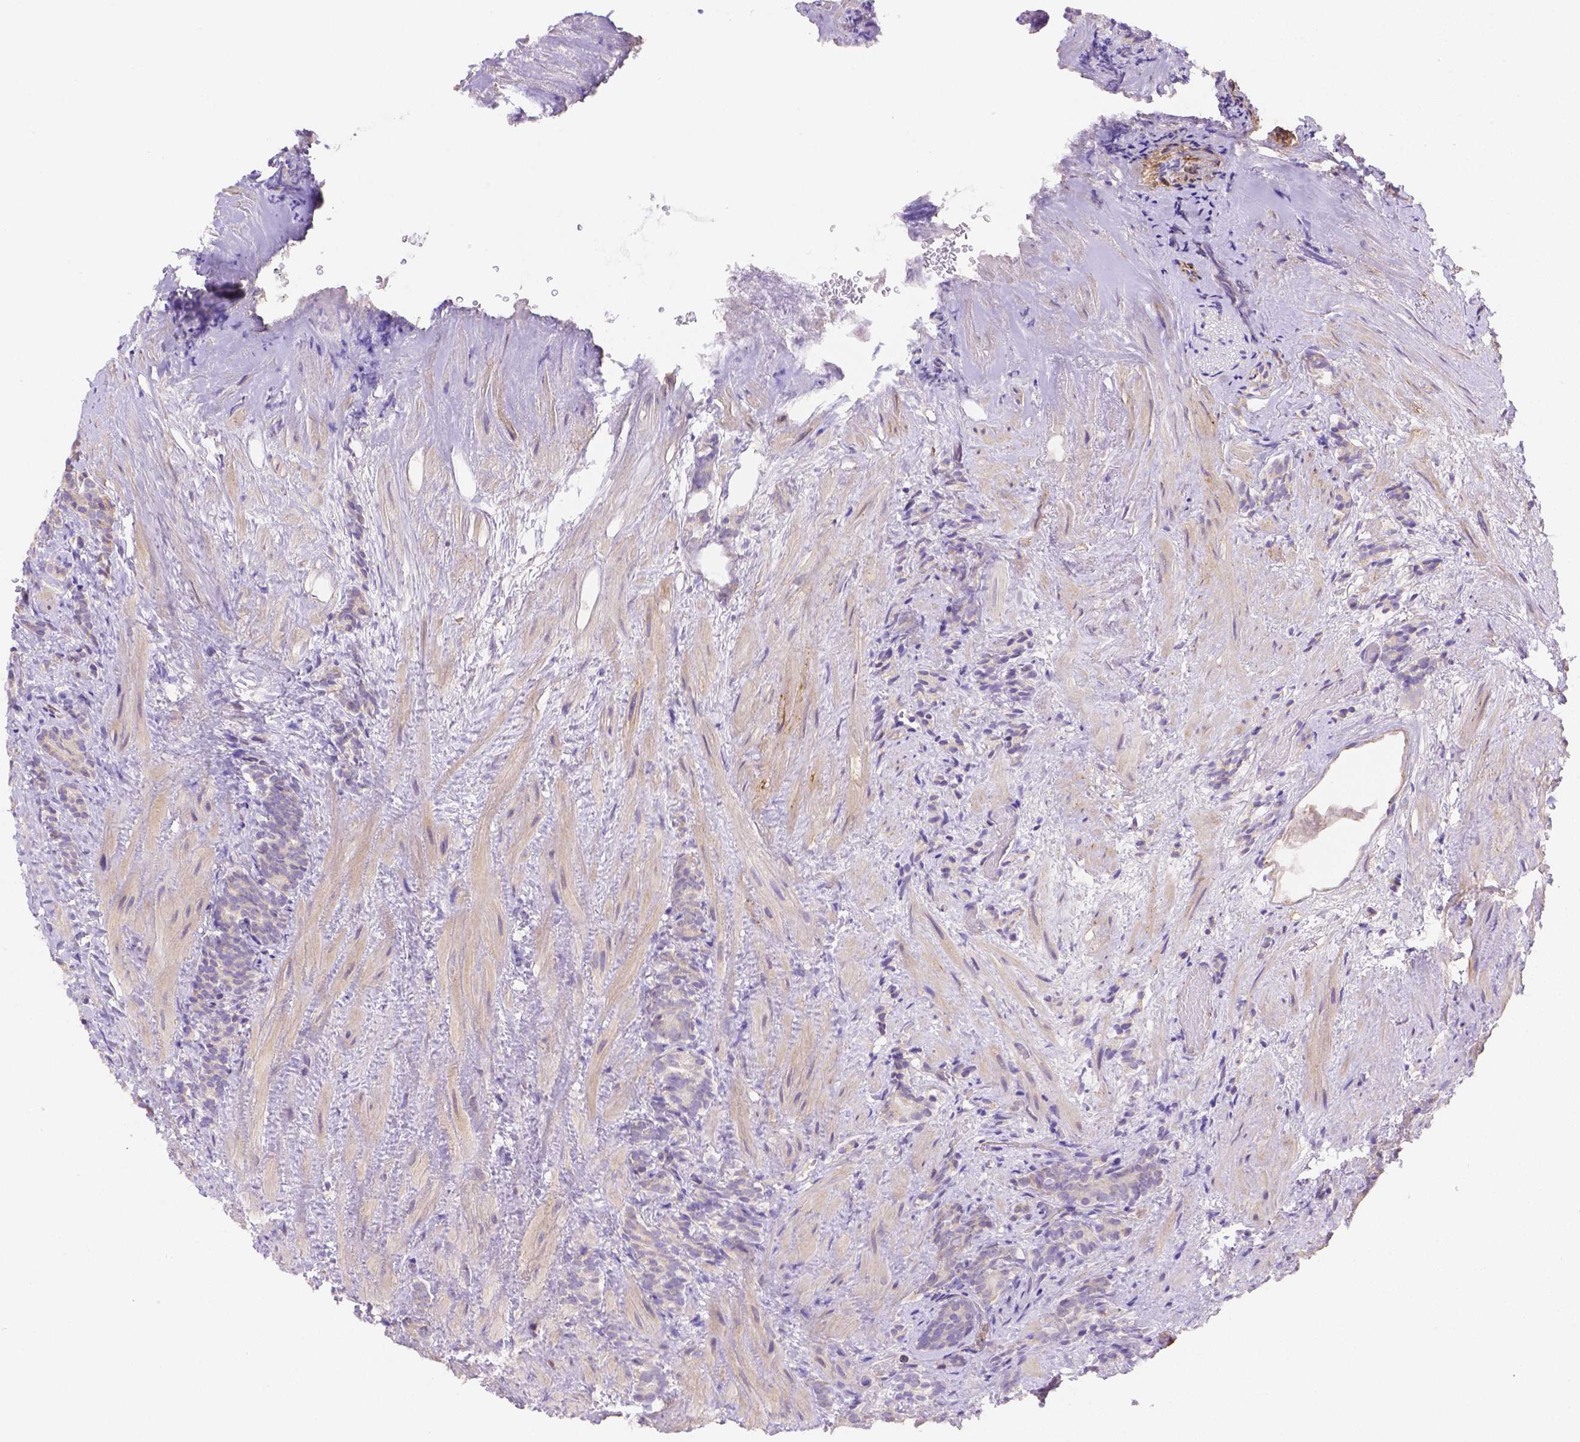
{"staining": {"intensity": "negative", "quantity": "none", "location": "none"}, "tissue": "prostate cancer", "cell_type": "Tumor cells", "image_type": "cancer", "snomed": [{"axis": "morphology", "description": "Adenocarcinoma, High grade"}, {"axis": "topography", "description": "Prostate"}], "caption": "Immunohistochemistry (IHC) micrograph of human prostate cancer (adenocarcinoma (high-grade)) stained for a protein (brown), which shows no staining in tumor cells.", "gene": "NXPE2", "patient": {"sex": "male", "age": 84}}